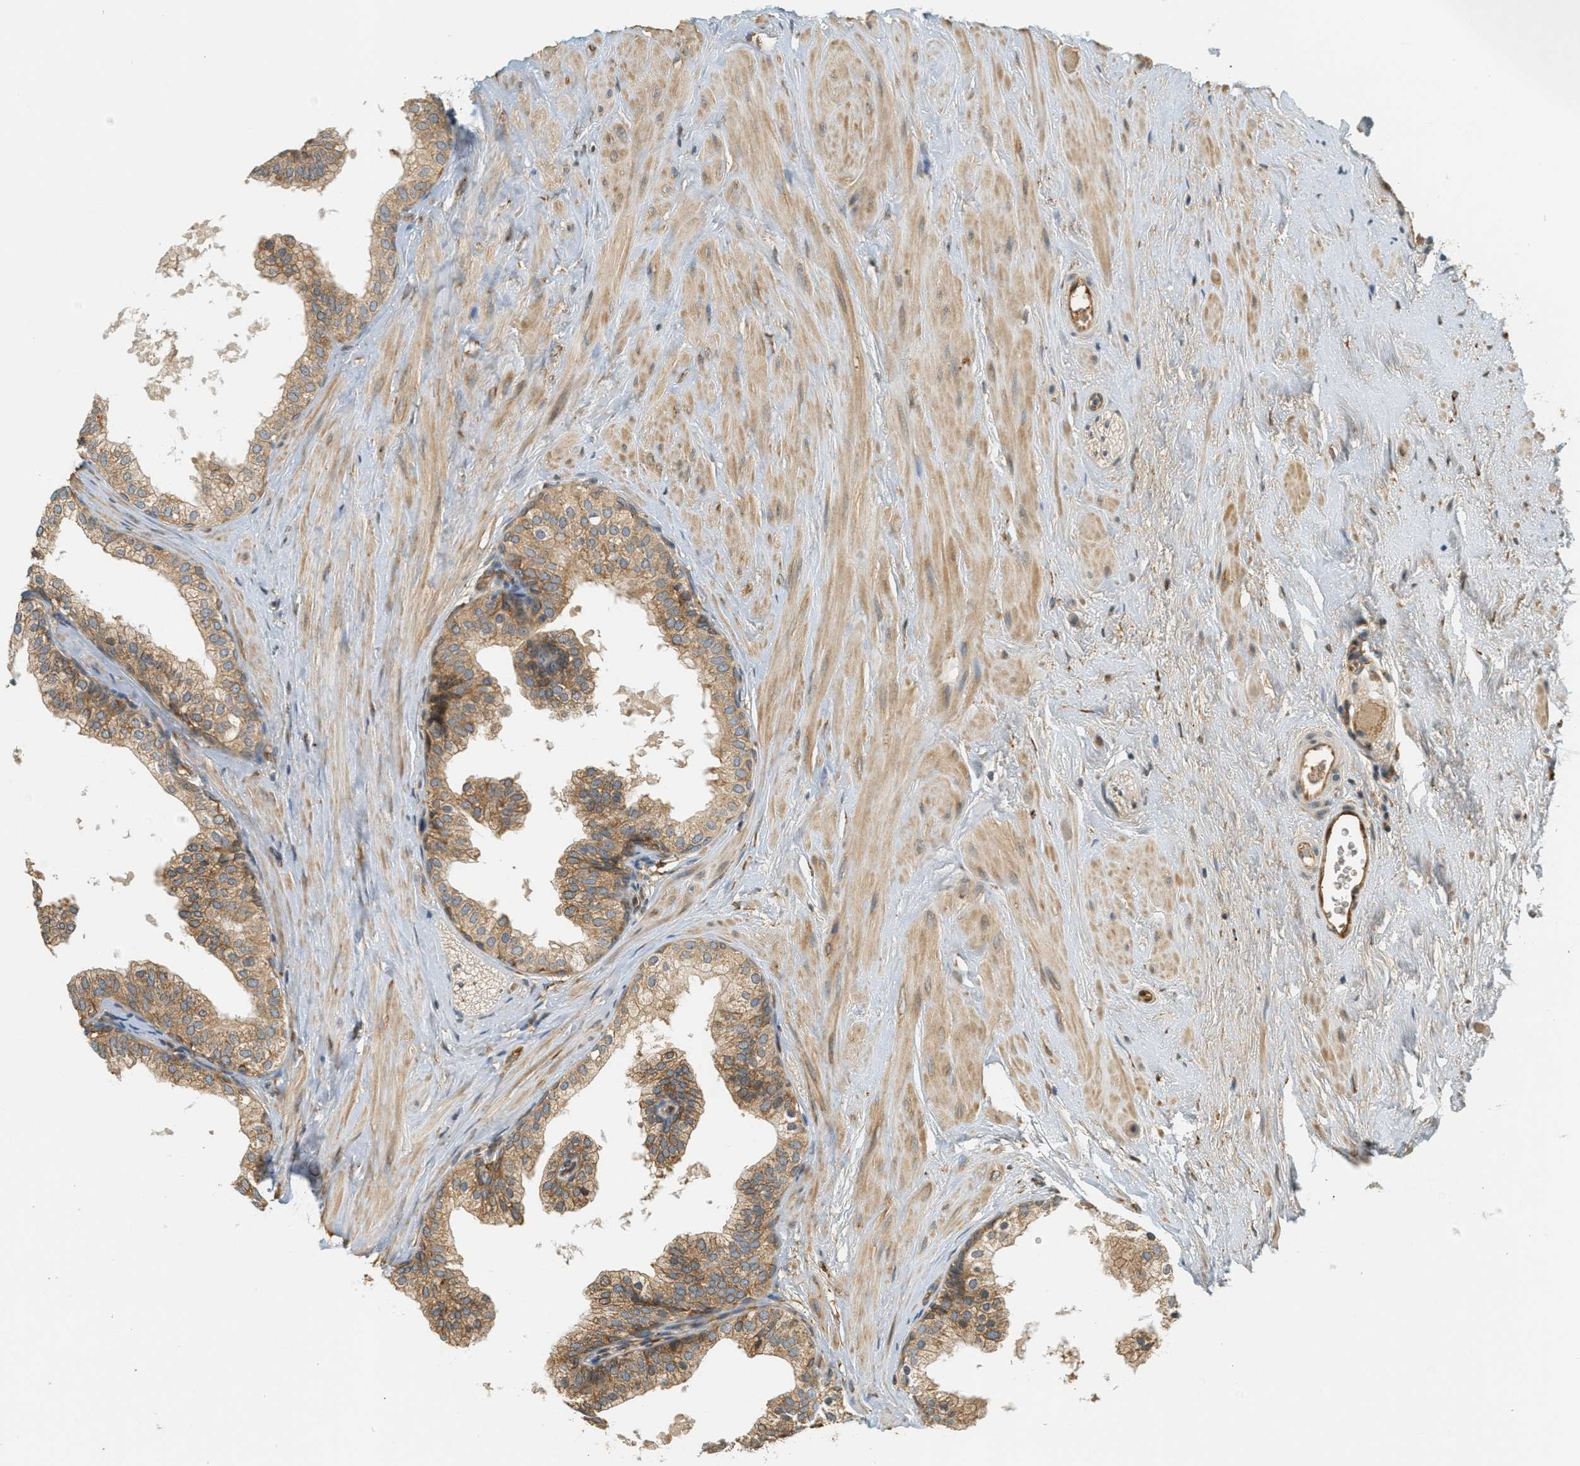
{"staining": {"intensity": "moderate", "quantity": ">75%", "location": "cytoplasmic/membranous"}, "tissue": "prostate", "cell_type": "Glandular cells", "image_type": "normal", "snomed": [{"axis": "morphology", "description": "Normal tissue, NOS"}, {"axis": "topography", "description": "Prostate"}], "caption": "Protein expression analysis of benign prostate exhibits moderate cytoplasmic/membranous positivity in about >75% of glandular cells.", "gene": "PDK1", "patient": {"sex": "male", "age": 60}}